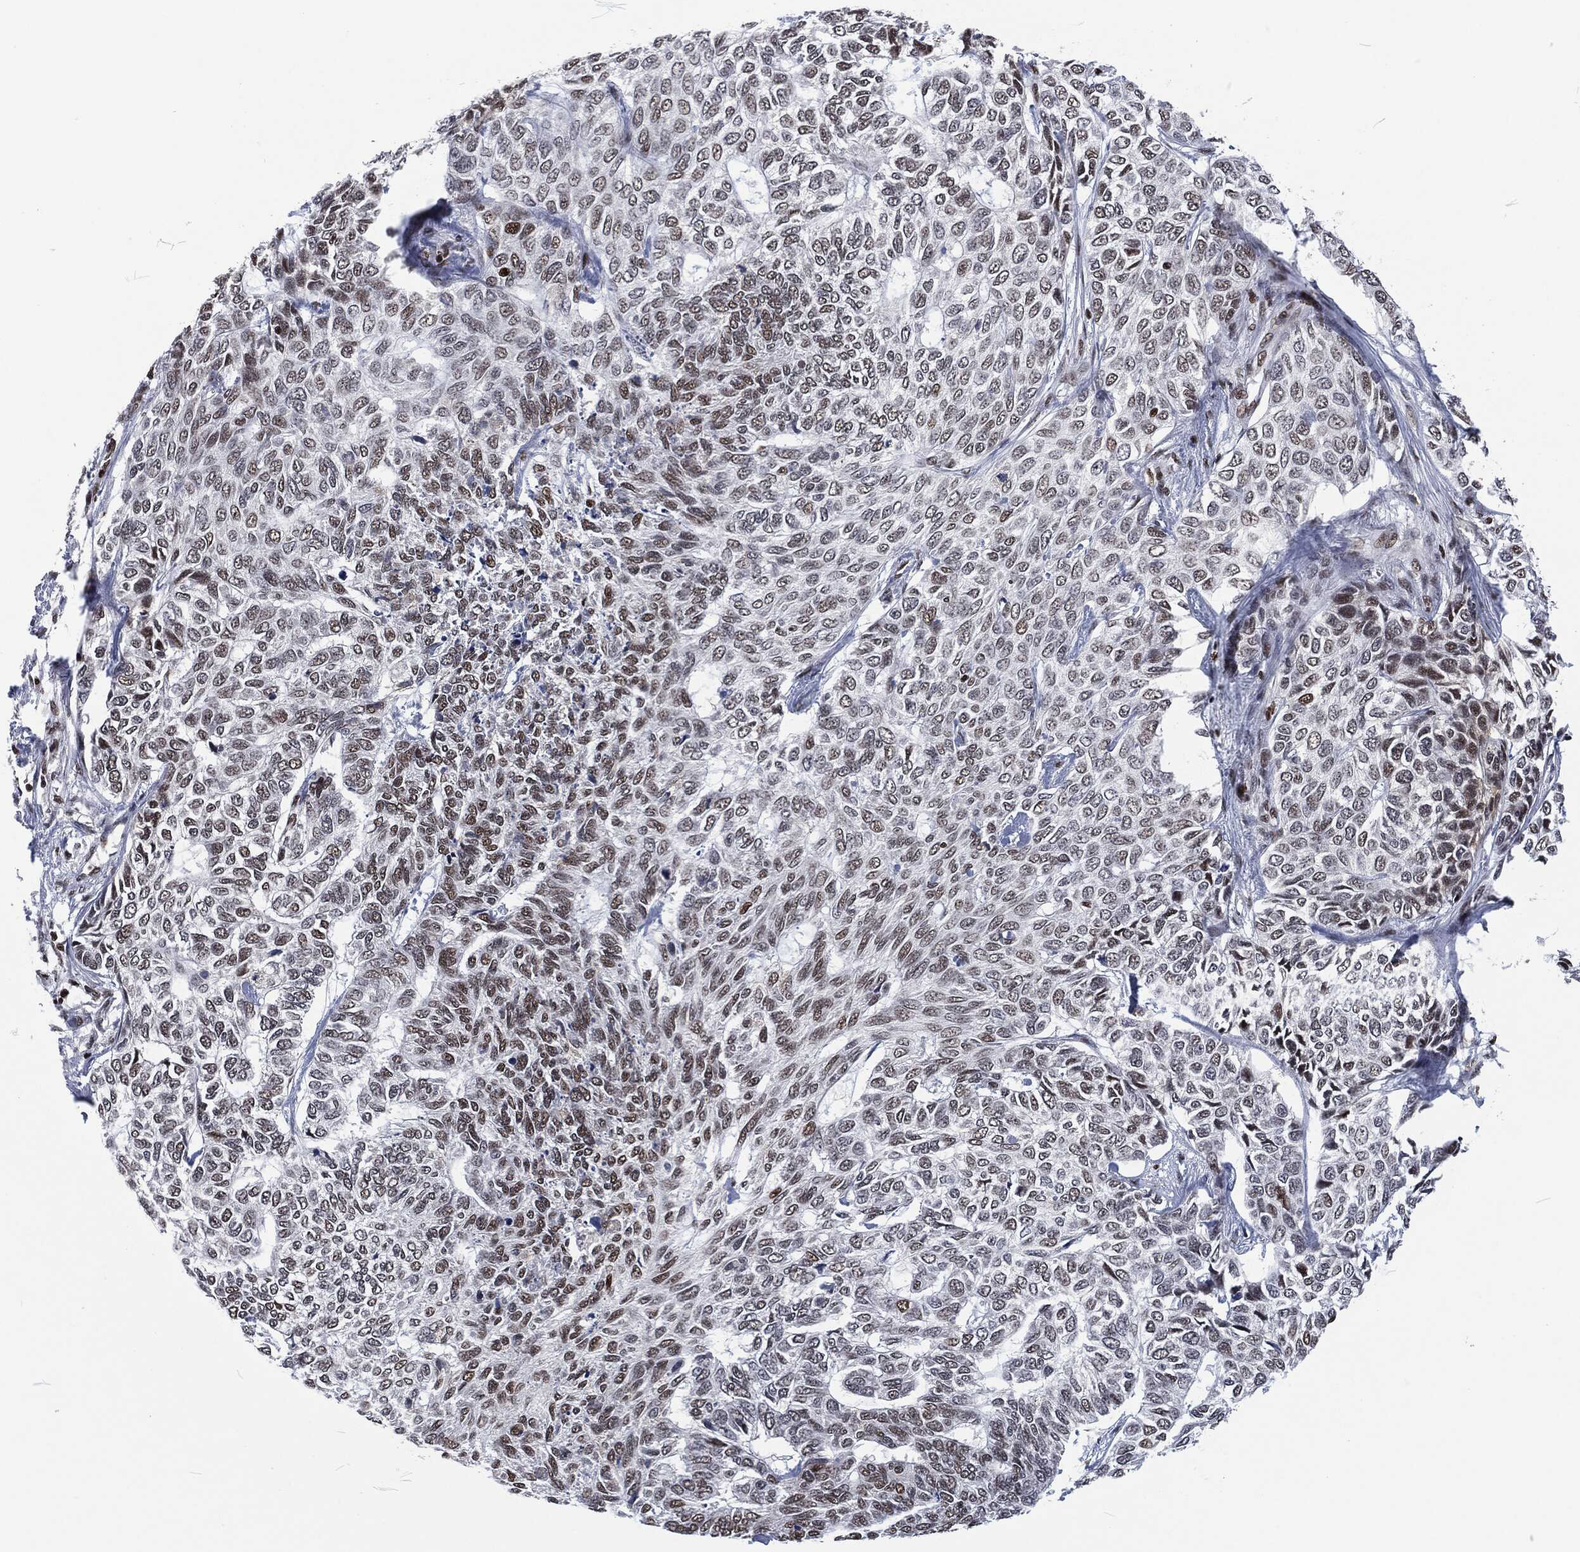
{"staining": {"intensity": "moderate", "quantity": "<25%", "location": "nuclear"}, "tissue": "skin cancer", "cell_type": "Tumor cells", "image_type": "cancer", "snomed": [{"axis": "morphology", "description": "Basal cell carcinoma"}, {"axis": "topography", "description": "Skin"}], "caption": "Immunohistochemistry of human skin cancer exhibits low levels of moderate nuclear staining in about <25% of tumor cells.", "gene": "DCPS", "patient": {"sex": "female", "age": 65}}